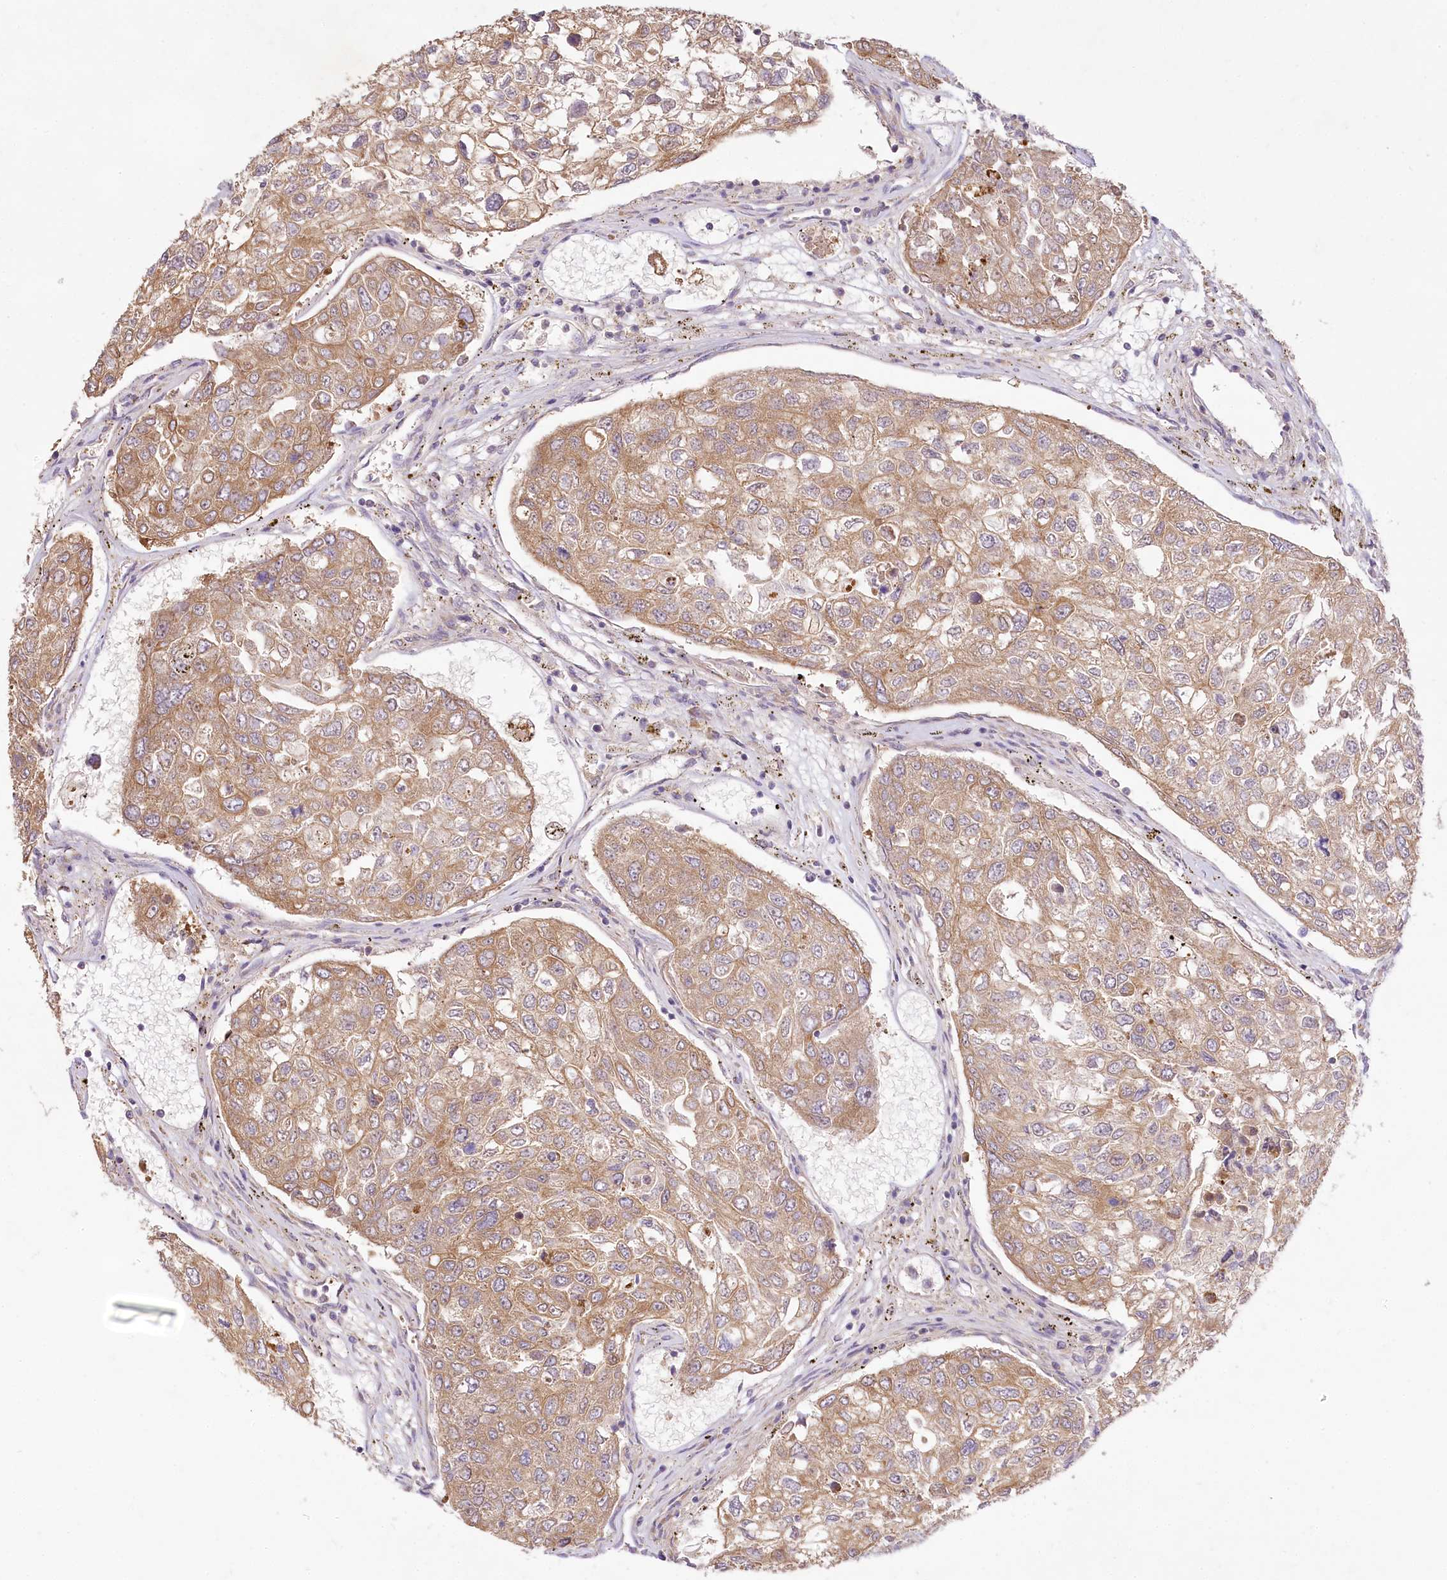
{"staining": {"intensity": "weak", "quantity": ">75%", "location": "cytoplasmic/membranous"}, "tissue": "urothelial cancer", "cell_type": "Tumor cells", "image_type": "cancer", "snomed": [{"axis": "morphology", "description": "Urothelial carcinoma, High grade"}, {"axis": "topography", "description": "Lymph node"}, {"axis": "topography", "description": "Urinary bladder"}], "caption": "Immunohistochemical staining of human urothelial cancer reveals weak cytoplasmic/membranous protein staining in approximately >75% of tumor cells. (brown staining indicates protein expression, while blue staining denotes nuclei).", "gene": "PYROXD1", "patient": {"sex": "male", "age": 51}}